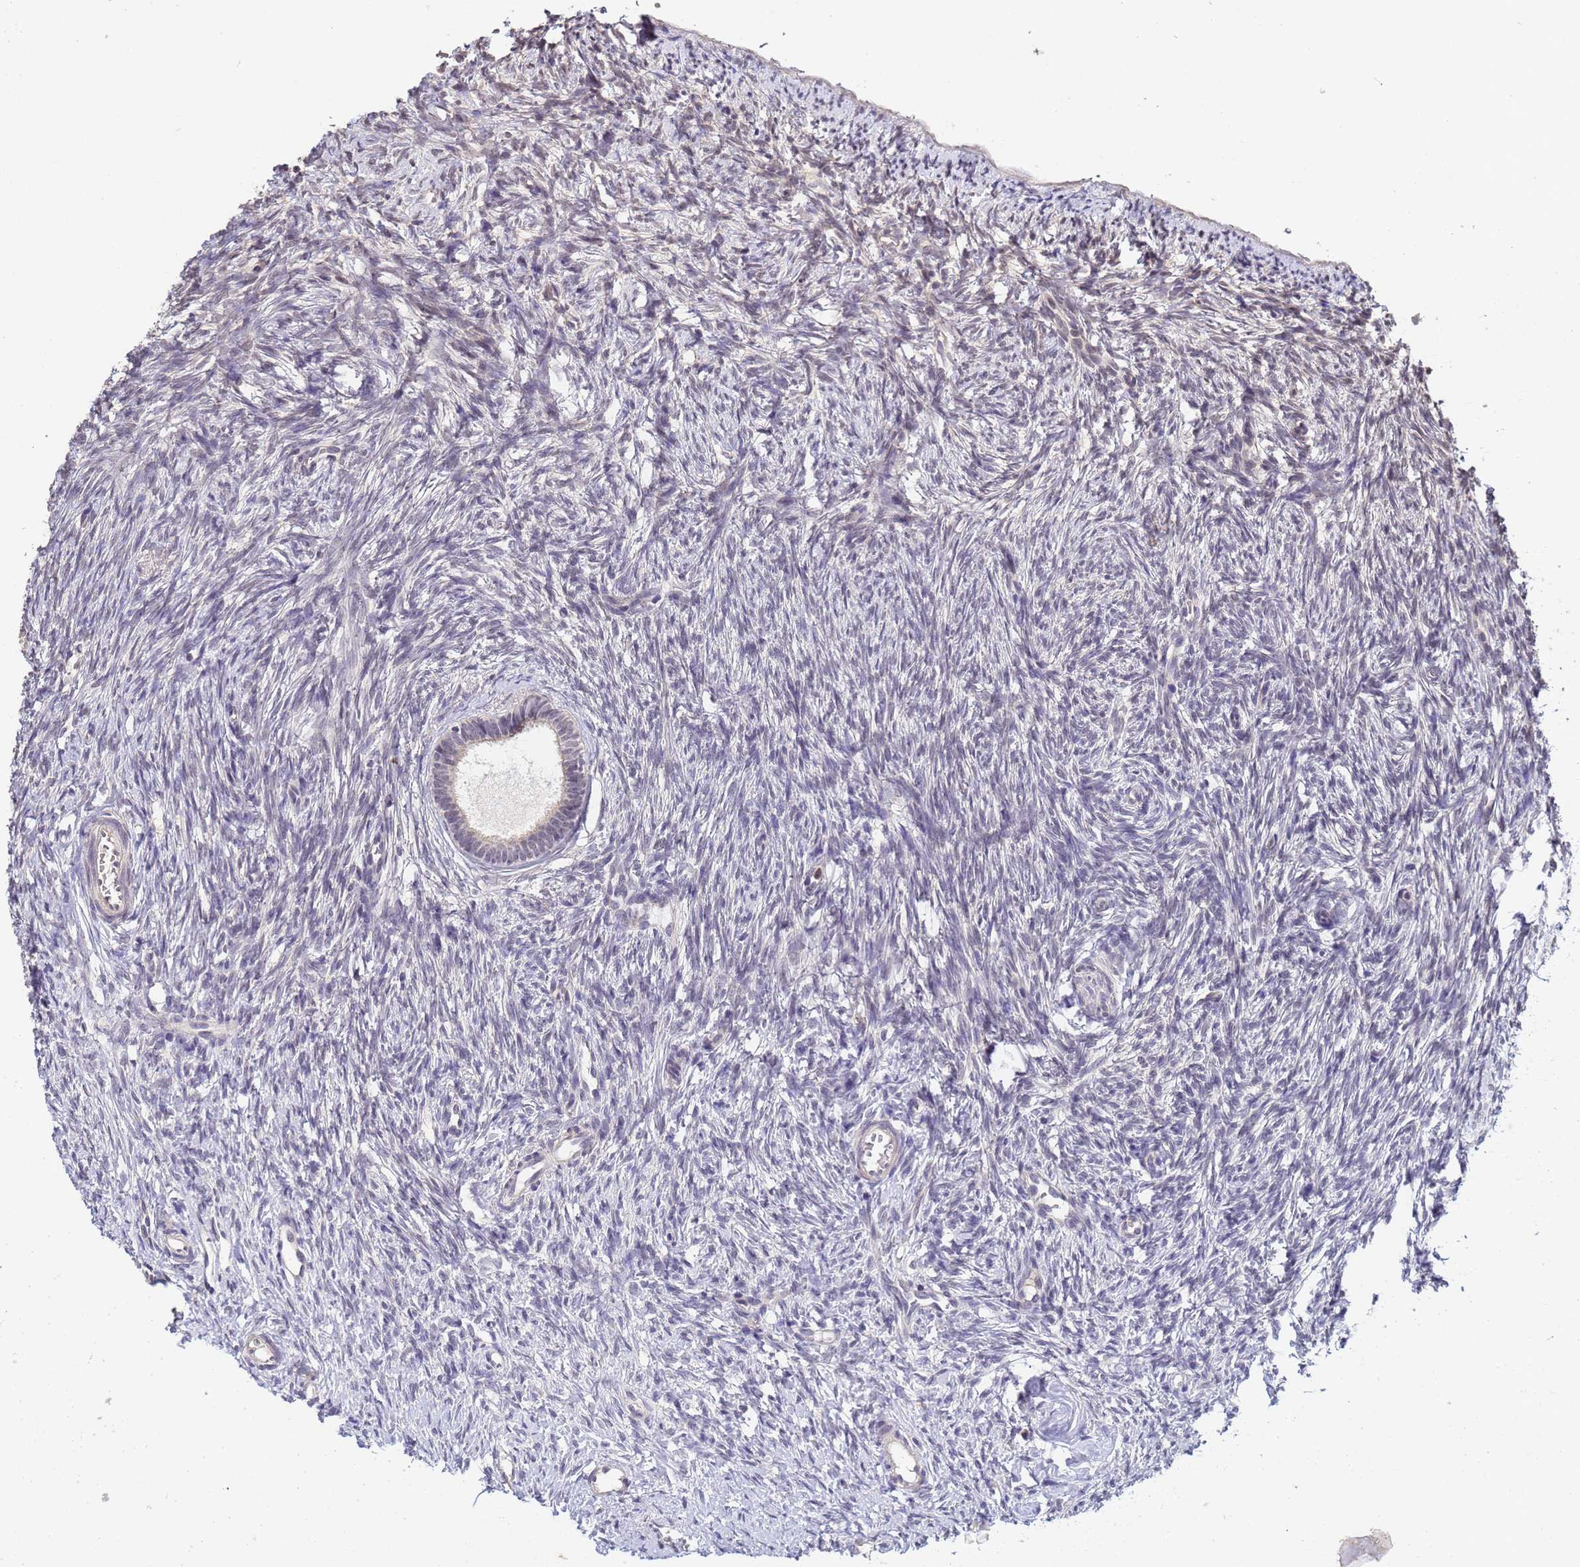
{"staining": {"intensity": "negative", "quantity": "none", "location": "none"}, "tissue": "ovary", "cell_type": "Follicle cells", "image_type": "normal", "snomed": [{"axis": "morphology", "description": "Normal tissue, NOS"}, {"axis": "topography", "description": "Ovary"}], "caption": "The photomicrograph reveals no staining of follicle cells in benign ovary. (DAB immunohistochemistry (IHC), high magnification).", "gene": "MYL7", "patient": {"sex": "female", "age": 51}}